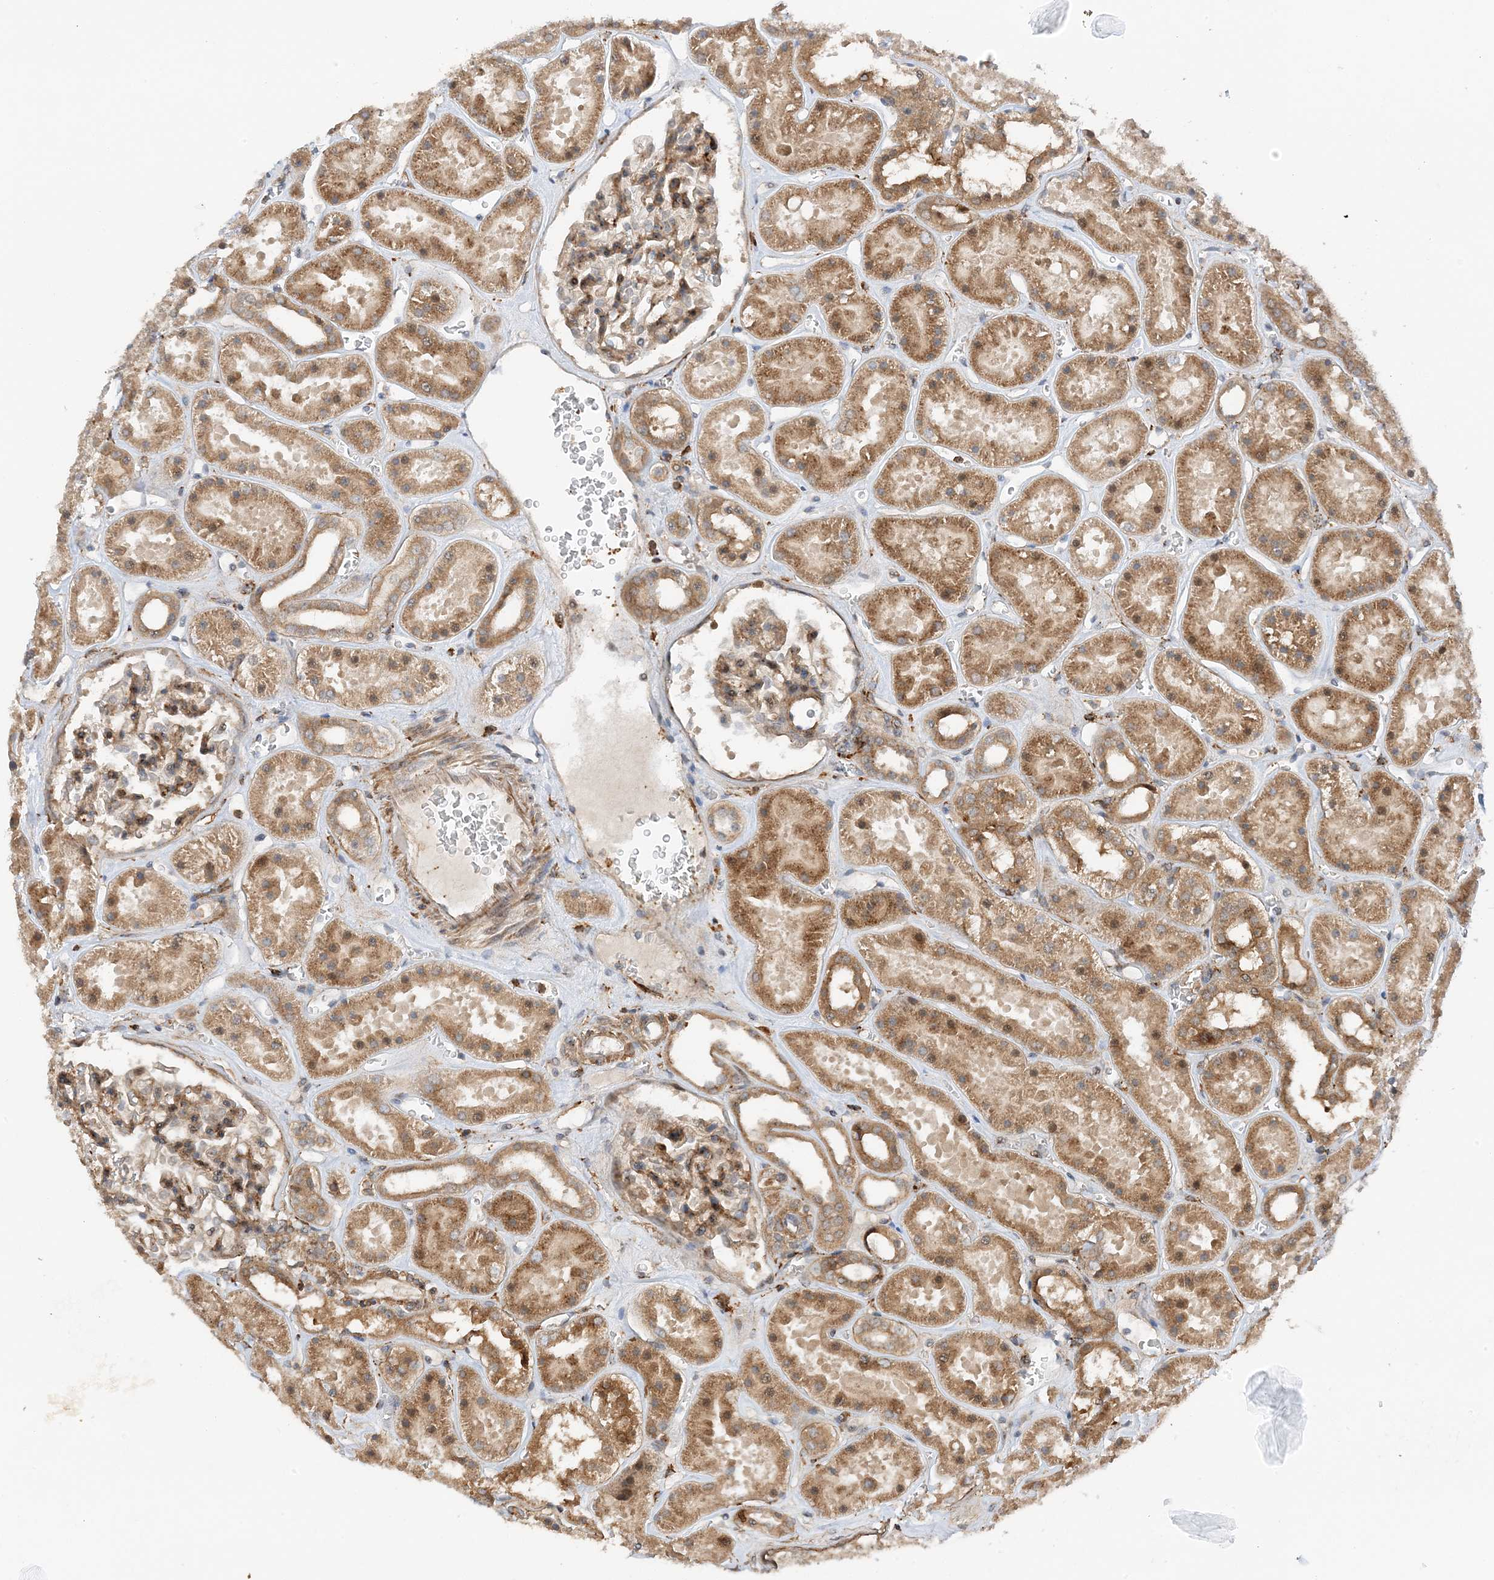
{"staining": {"intensity": "moderate", "quantity": ">75%", "location": "cytoplasmic/membranous,nuclear"}, "tissue": "kidney", "cell_type": "Cells in glomeruli", "image_type": "normal", "snomed": [{"axis": "morphology", "description": "Normal tissue, NOS"}, {"axis": "topography", "description": "Kidney"}], "caption": "Human kidney stained with a brown dye demonstrates moderate cytoplasmic/membranous,nuclear positive staining in about >75% of cells in glomeruli.", "gene": "TATDN3", "patient": {"sex": "female", "age": 41}}